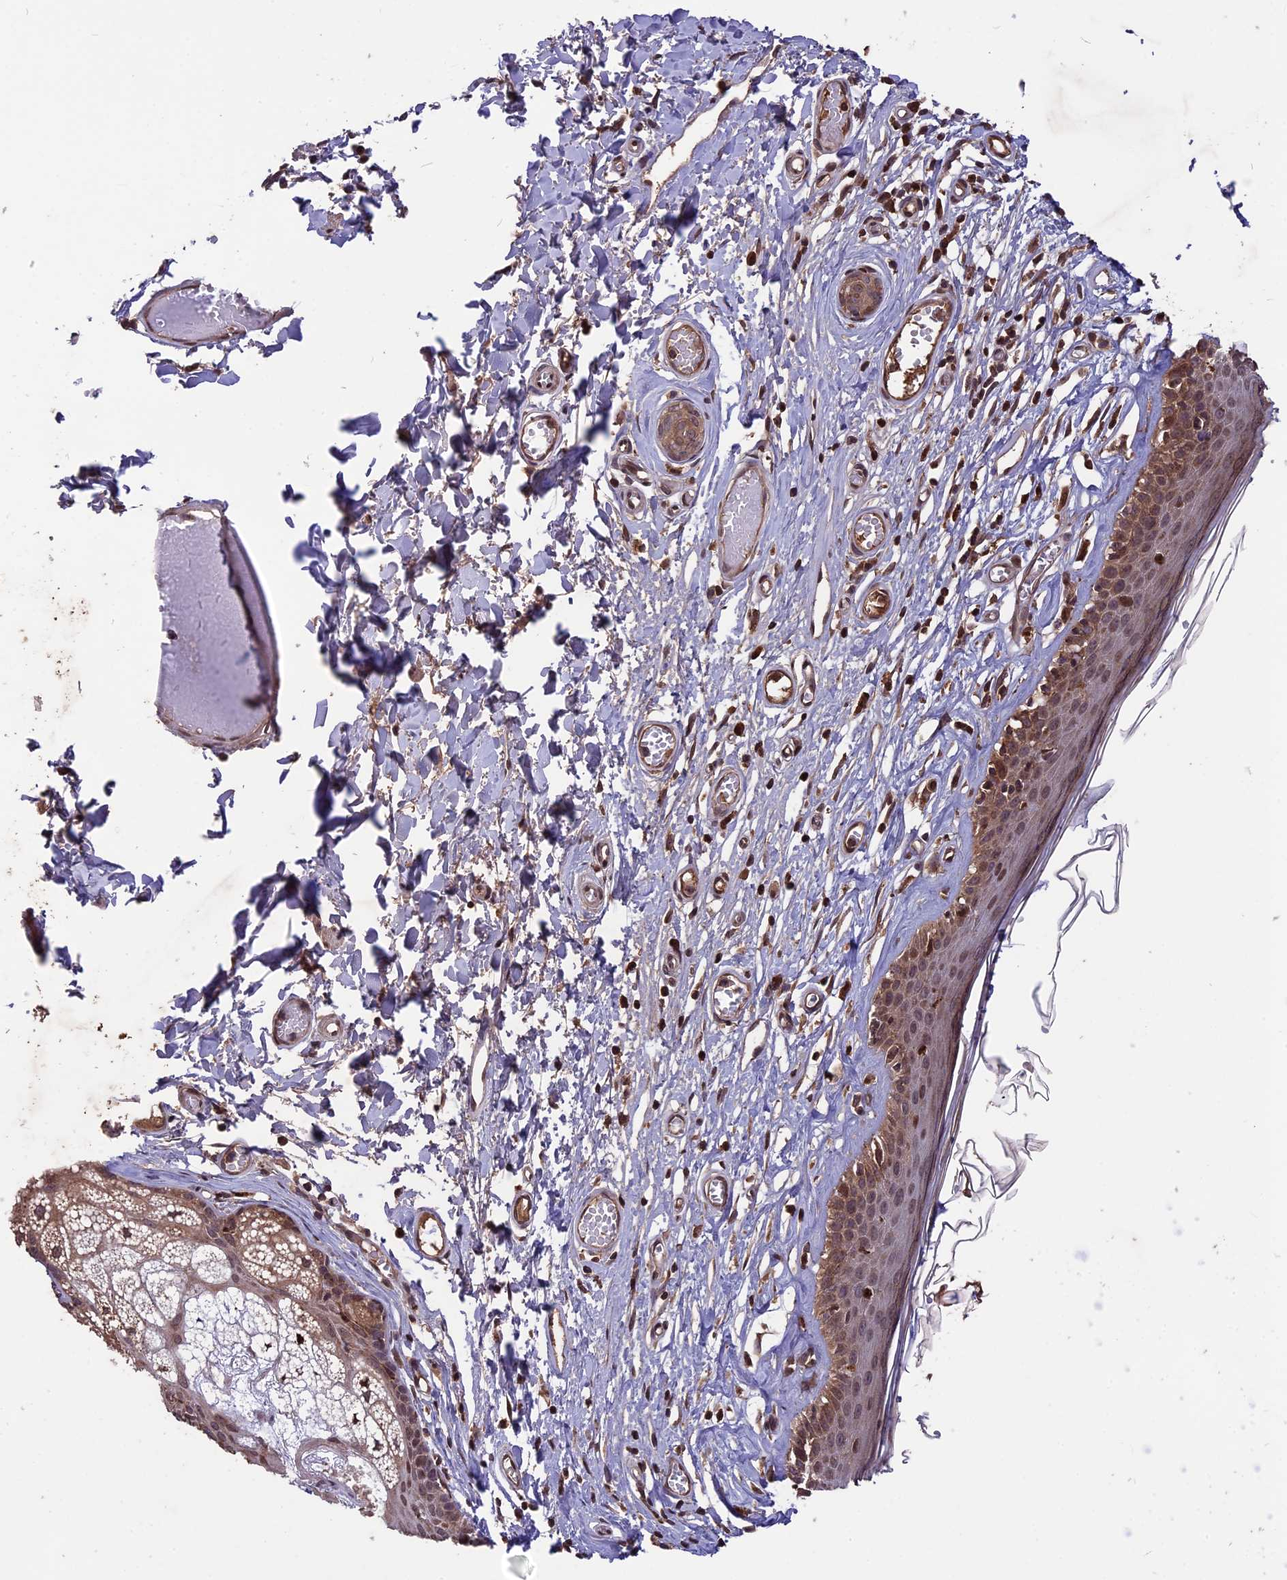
{"staining": {"intensity": "moderate", "quantity": ">75%", "location": "cytoplasmic/membranous,nuclear"}, "tissue": "skin", "cell_type": "Epidermal cells", "image_type": "normal", "snomed": [{"axis": "morphology", "description": "Normal tissue, NOS"}, {"axis": "topography", "description": "Adipose tissue"}, {"axis": "topography", "description": "Vascular tissue"}, {"axis": "topography", "description": "Vulva"}, {"axis": "topography", "description": "Peripheral nerve tissue"}], "caption": "The histopathology image reveals a brown stain indicating the presence of a protein in the cytoplasmic/membranous,nuclear of epidermal cells in skin.", "gene": "ZNF598", "patient": {"sex": "female", "age": 86}}